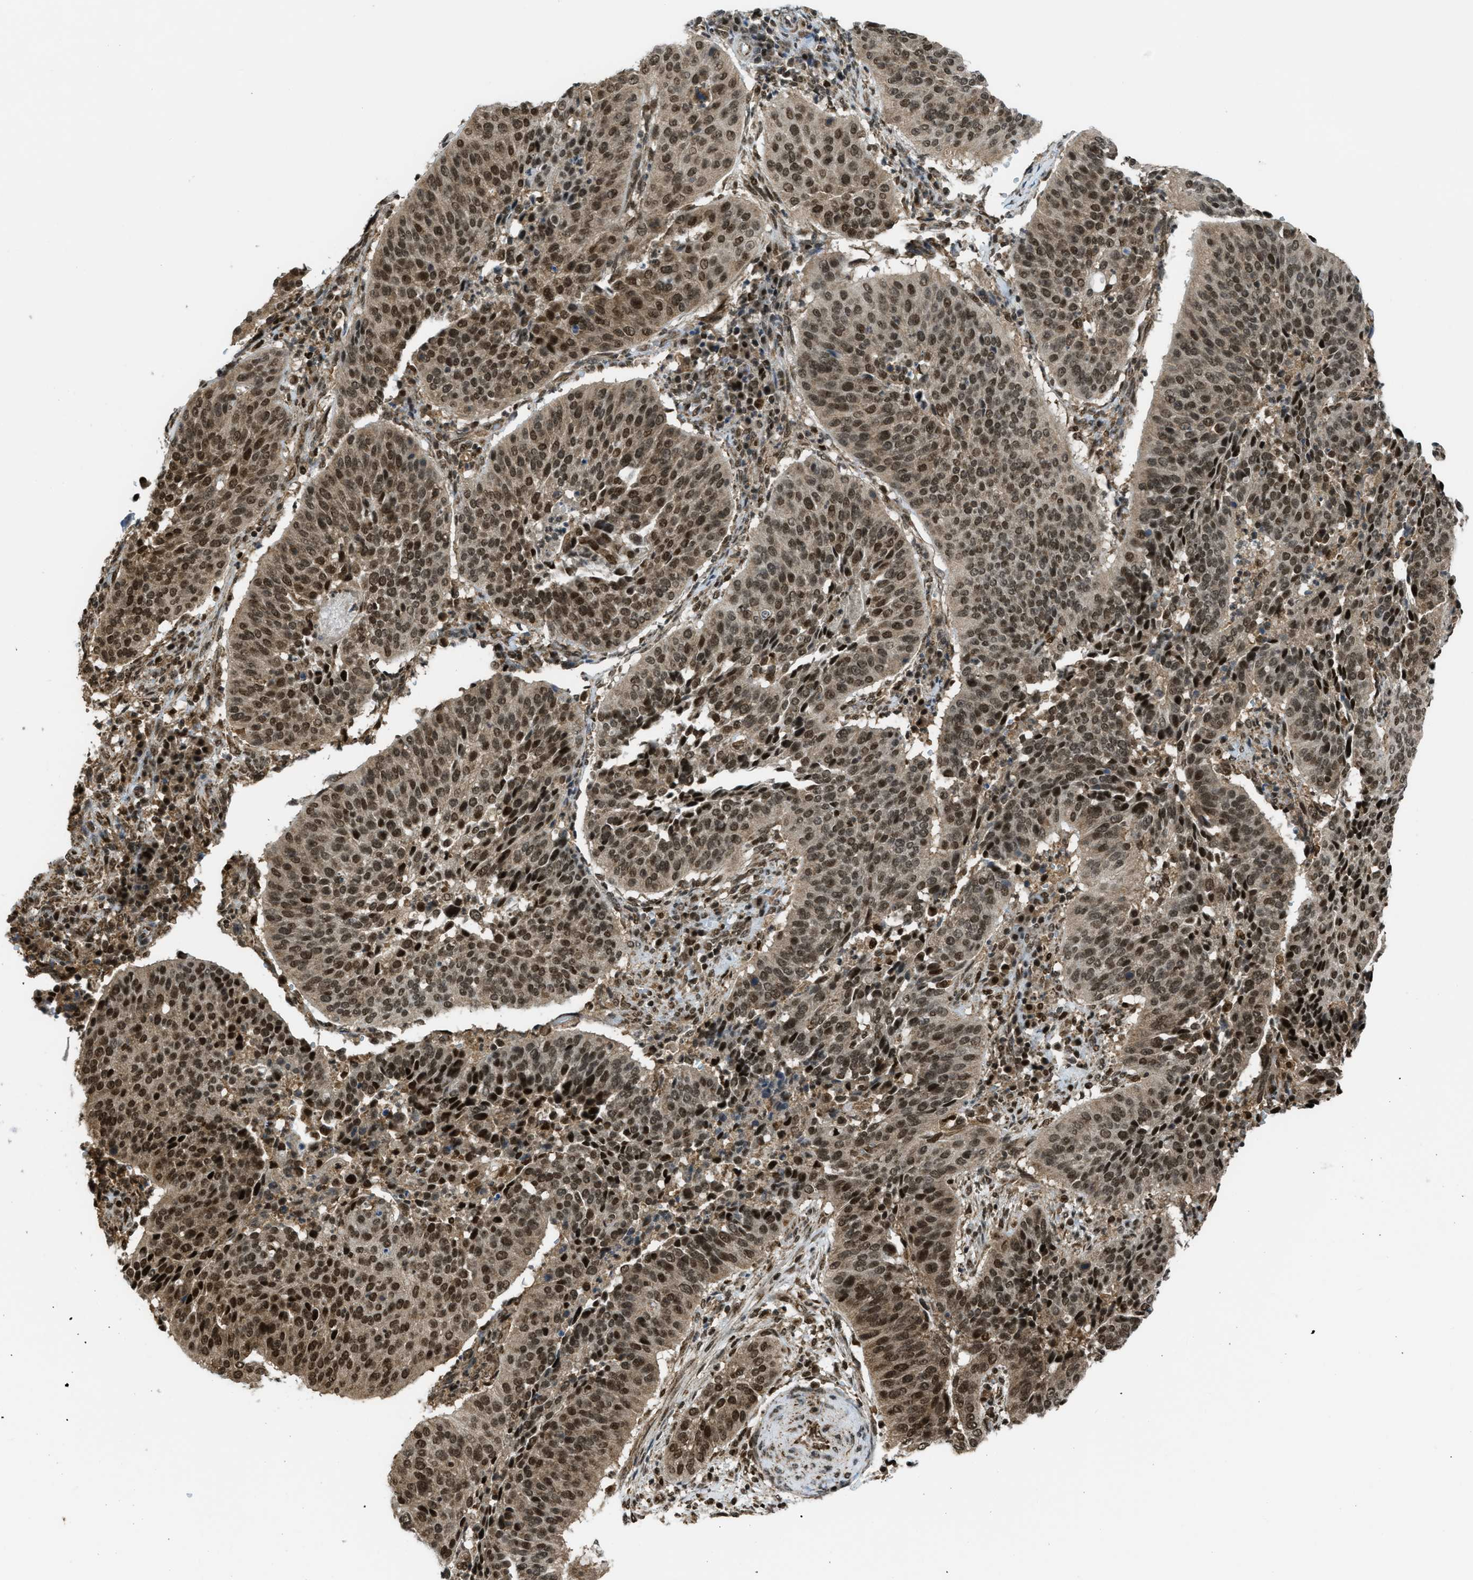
{"staining": {"intensity": "strong", "quantity": ">75%", "location": "nuclear"}, "tissue": "cervical cancer", "cell_type": "Tumor cells", "image_type": "cancer", "snomed": [{"axis": "morphology", "description": "Normal tissue, NOS"}, {"axis": "morphology", "description": "Squamous cell carcinoma, NOS"}, {"axis": "topography", "description": "Cervix"}], "caption": "Cervical cancer stained with IHC demonstrates strong nuclear expression in about >75% of tumor cells.", "gene": "TNPO1", "patient": {"sex": "female", "age": 39}}